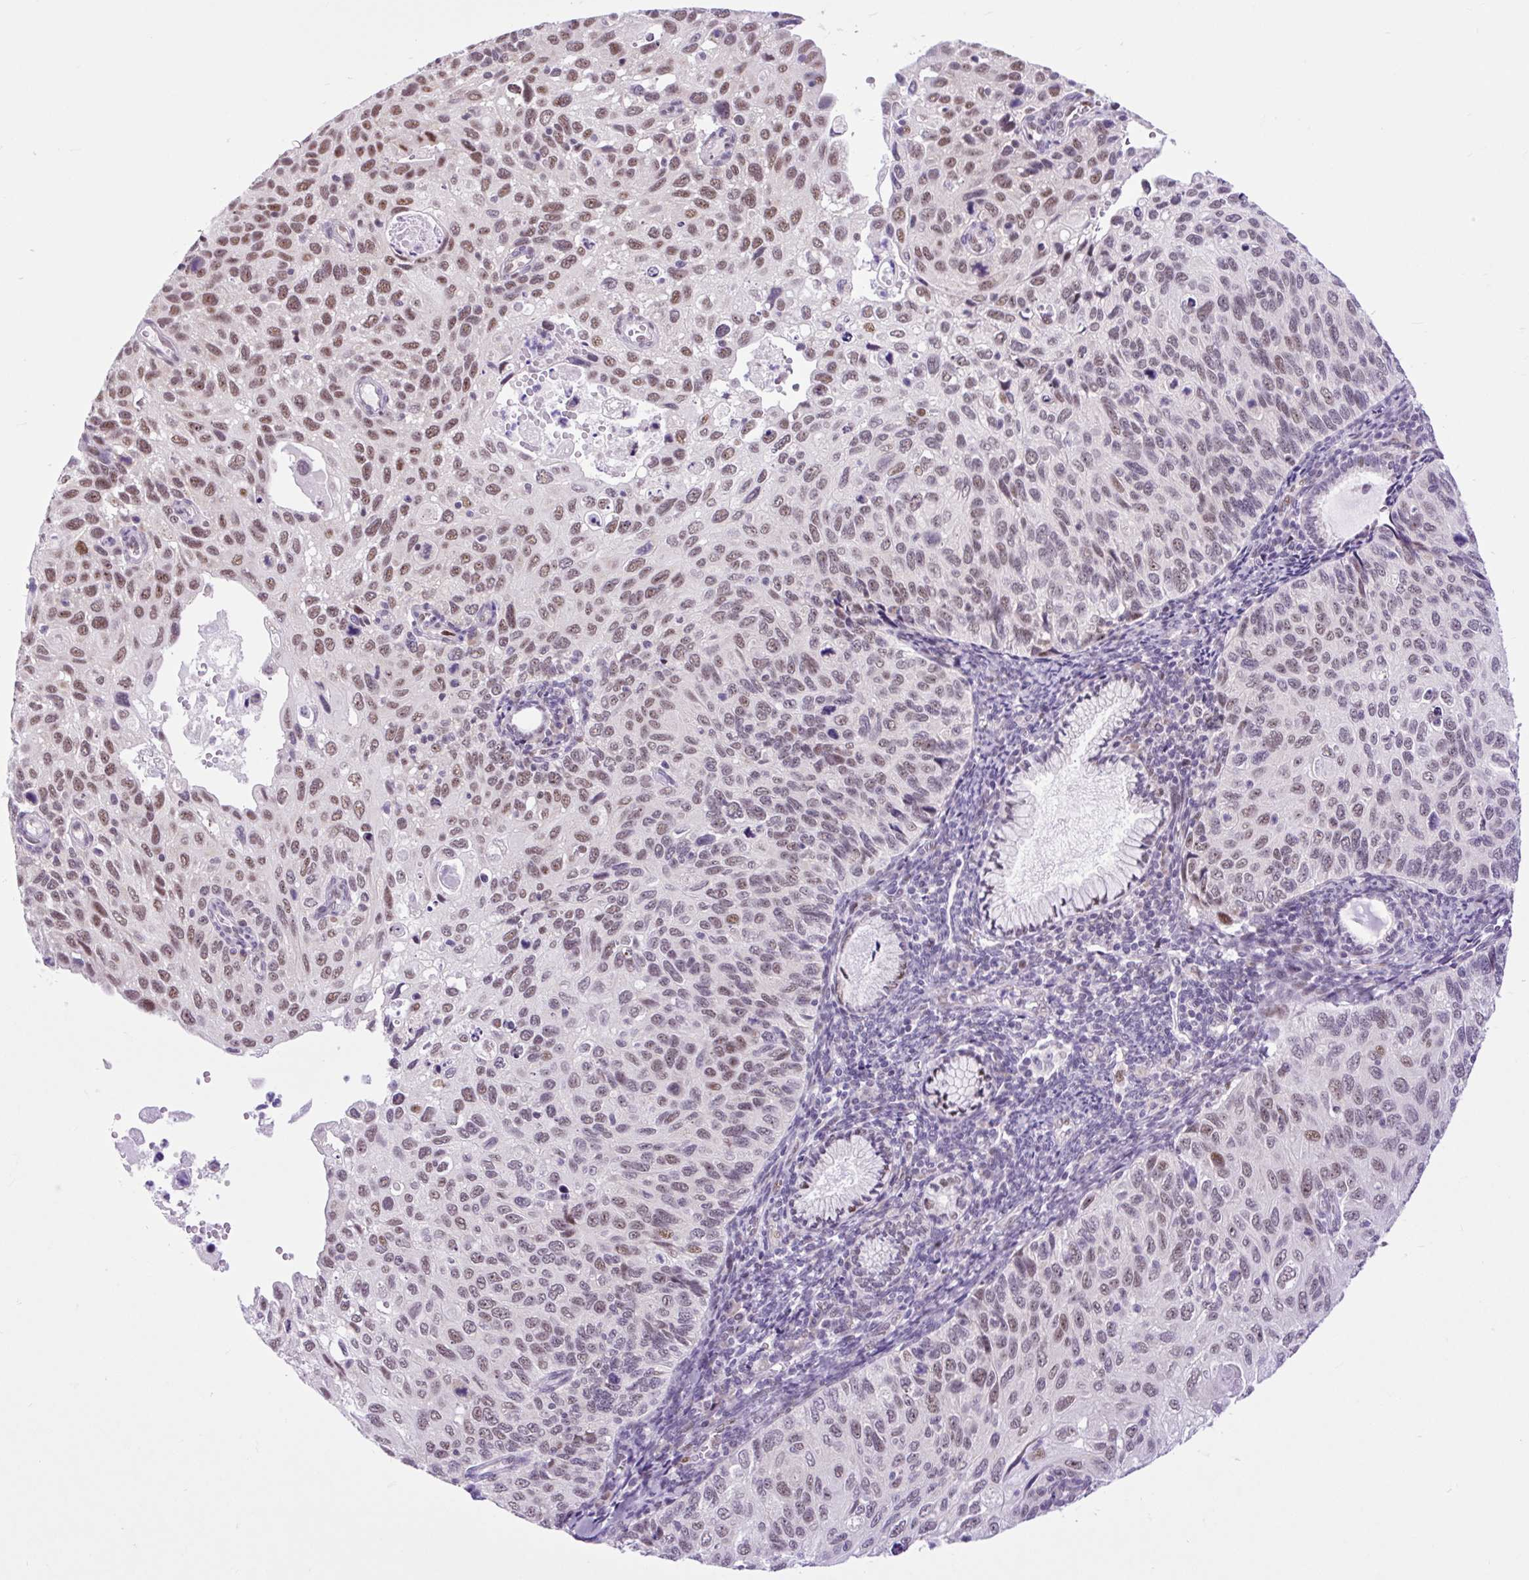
{"staining": {"intensity": "moderate", "quantity": ">75%", "location": "nuclear"}, "tissue": "cervical cancer", "cell_type": "Tumor cells", "image_type": "cancer", "snomed": [{"axis": "morphology", "description": "Squamous cell carcinoma, NOS"}, {"axis": "topography", "description": "Cervix"}], "caption": "IHC (DAB (3,3'-diaminobenzidine)) staining of cervical cancer (squamous cell carcinoma) shows moderate nuclear protein positivity in about >75% of tumor cells.", "gene": "CLK2", "patient": {"sex": "female", "age": 70}}